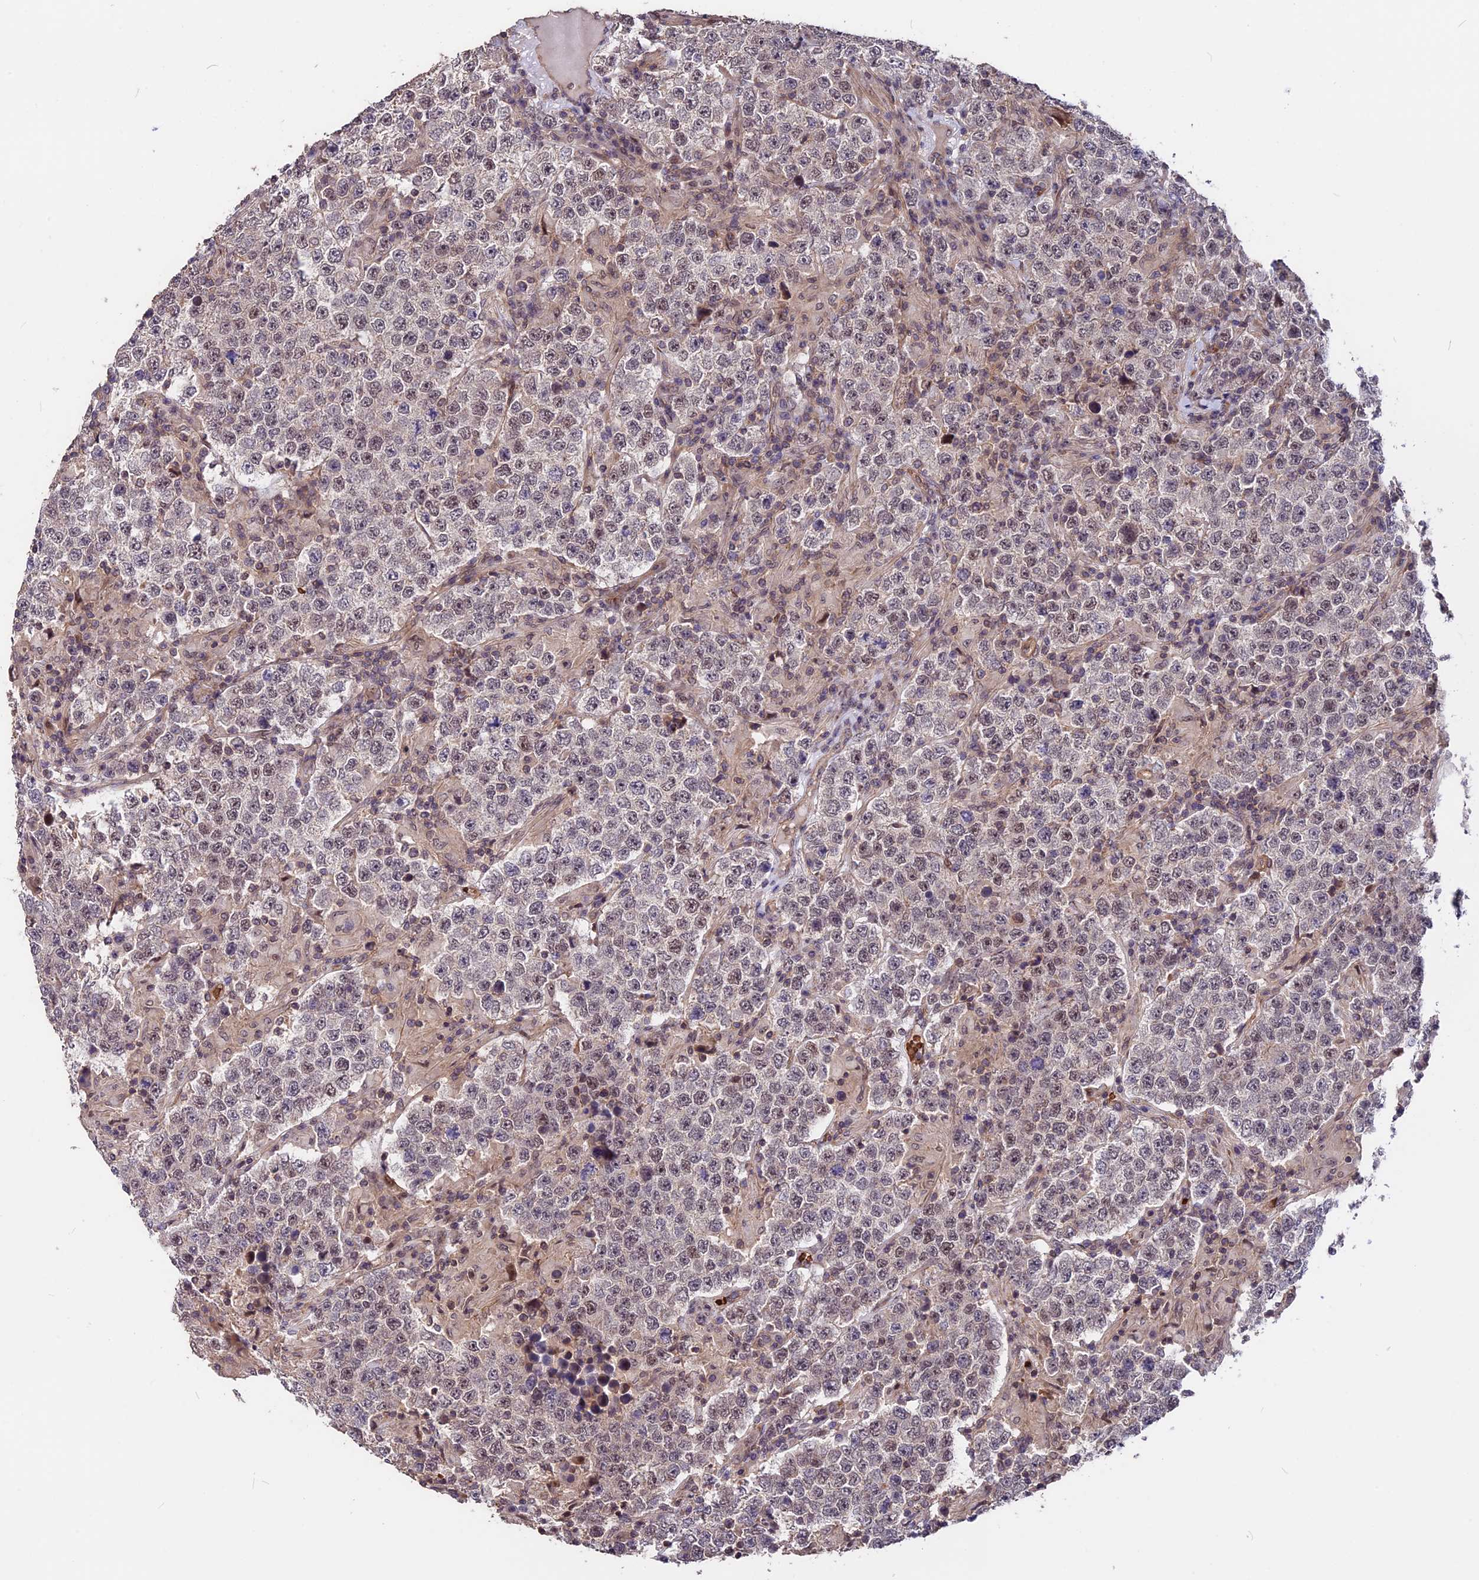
{"staining": {"intensity": "weak", "quantity": "<25%", "location": "nuclear"}, "tissue": "testis cancer", "cell_type": "Tumor cells", "image_type": "cancer", "snomed": [{"axis": "morphology", "description": "Normal tissue, NOS"}, {"axis": "morphology", "description": "Urothelial carcinoma, High grade"}, {"axis": "morphology", "description": "Seminoma, NOS"}, {"axis": "morphology", "description": "Carcinoma, Embryonal, NOS"}, {"axis": "topography", "description": "Urinary bladder"}, {"axis": "topography", "description": "Testis"}], "caption": "The photomicrograph demonstrates no staining of tumor cells in testis cancer.", "gene": "ZC3H10", "patient": {"sex": "male", "age": 41}}